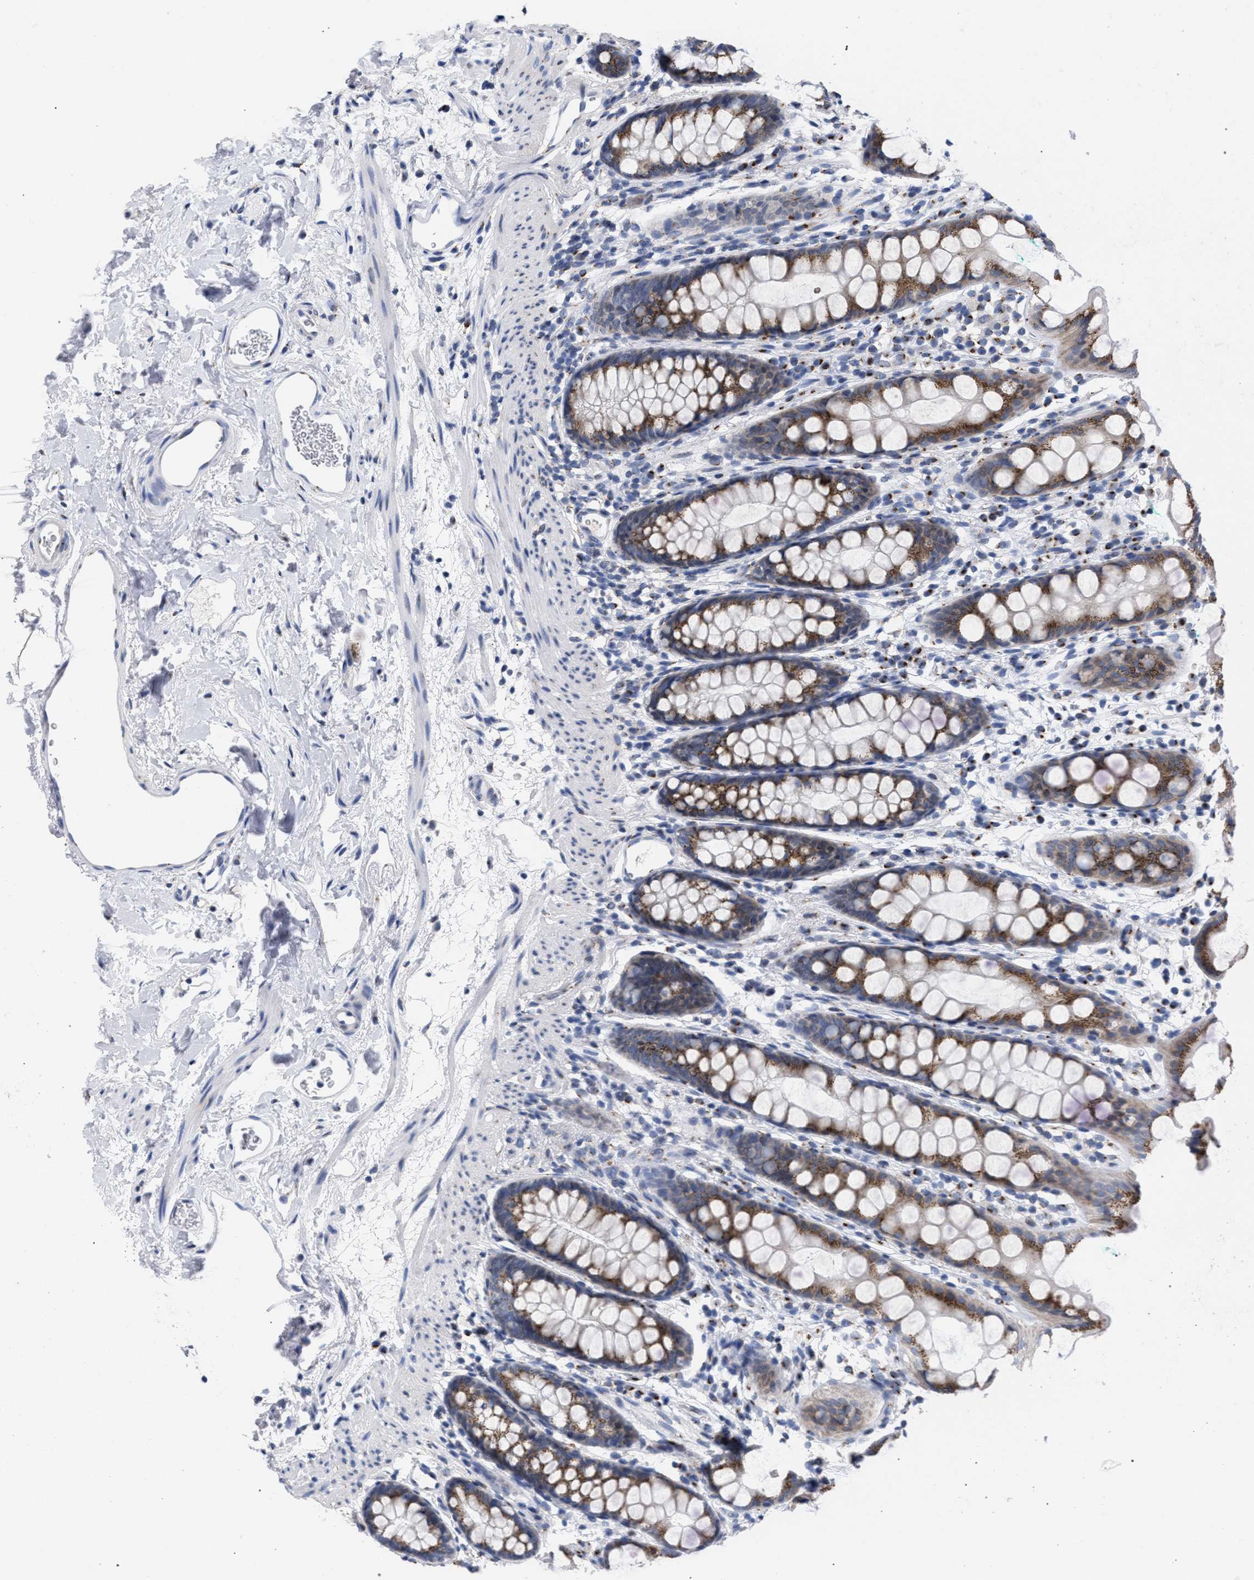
{"staining": {"intensity": "moderate", "quantity": ">75%", "location": "cytoplasmic/membranous"}, "tissue": "rectum", "cell_type": "Glandular cells", "image_type": "normal", "snomed": [{"axis": "morphology", "description": "Normal tissue, NOS"}, {"axis": "topography", "description": "Rectum"}], "caption": "DAB (3,3'-diaminobenzidine) immunohistochemical staining of unremarkable rectum exhibits moderate cytoplasmic/membranous protein positivity in approximately >75% of glandular cells. (brown staining indicates protein expression, while blue staining denotes nuclei).", "gene": "GOLGA2", "patient": {"sex": "female", "age": 65}}